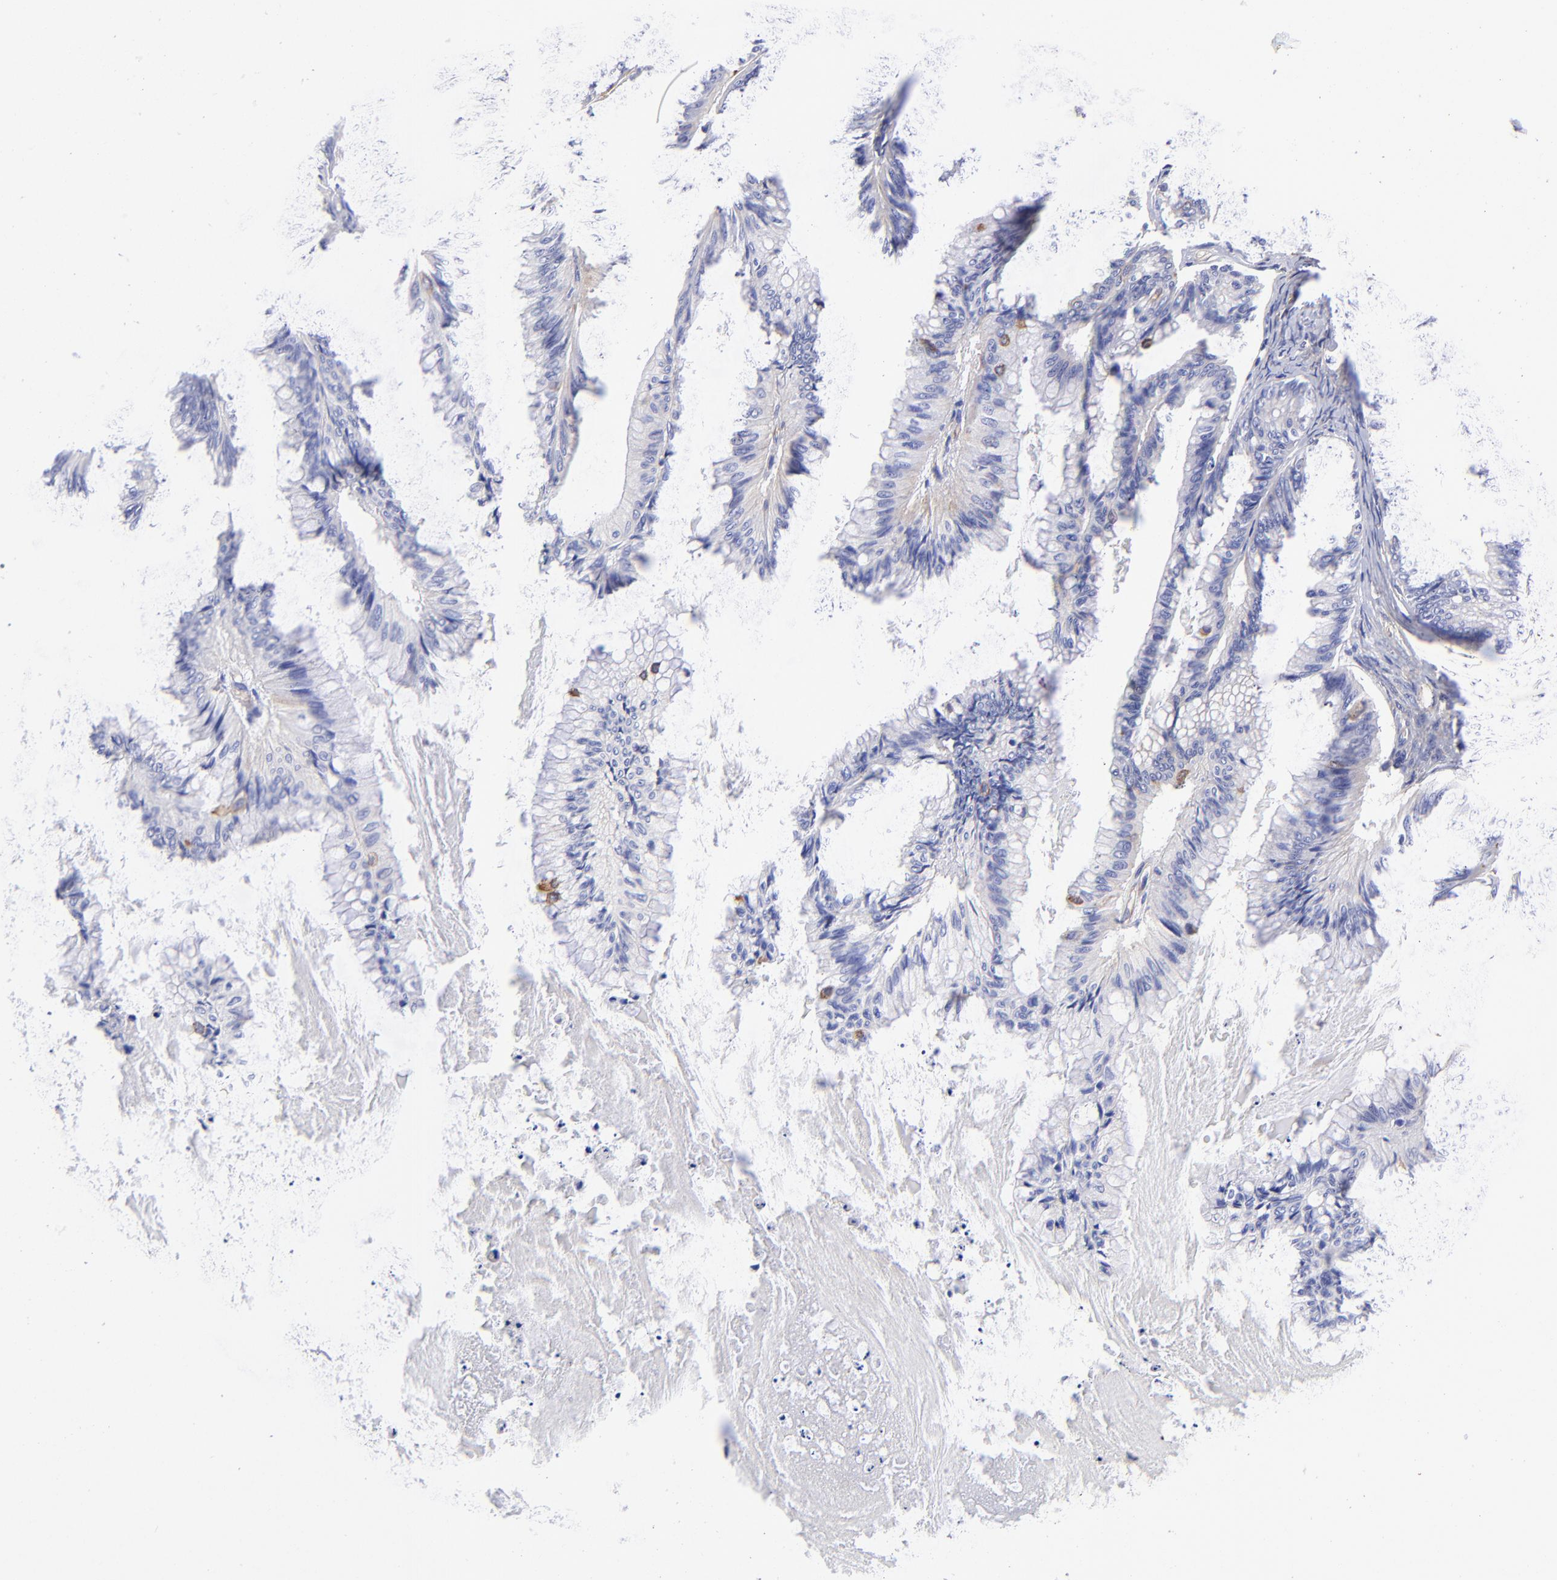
{"staining": {"intensity": "negative", "quantity": "none", "location": "none"}, "tissue": "ovarian cancer", "cell_type": "Tumor cells", "image_type": "cancer", "snomed": [{"axis": "morphology", "description": "Cystadenocarcinoma, mucinous, NOS"}, {"axis": "topography", "description": "Ovary"}], "caption": "Immunohistochemistry histopathology image of neoplastic tissue: ovarian cancer (mucinous cystadenocarcinoma) stained with DAB (3,3'-diaminobenzidine) reveals no significant protein staining in tumor cells.", "gene": "PPFIBP1", "patient": {"sex": "female", "age": 57}}